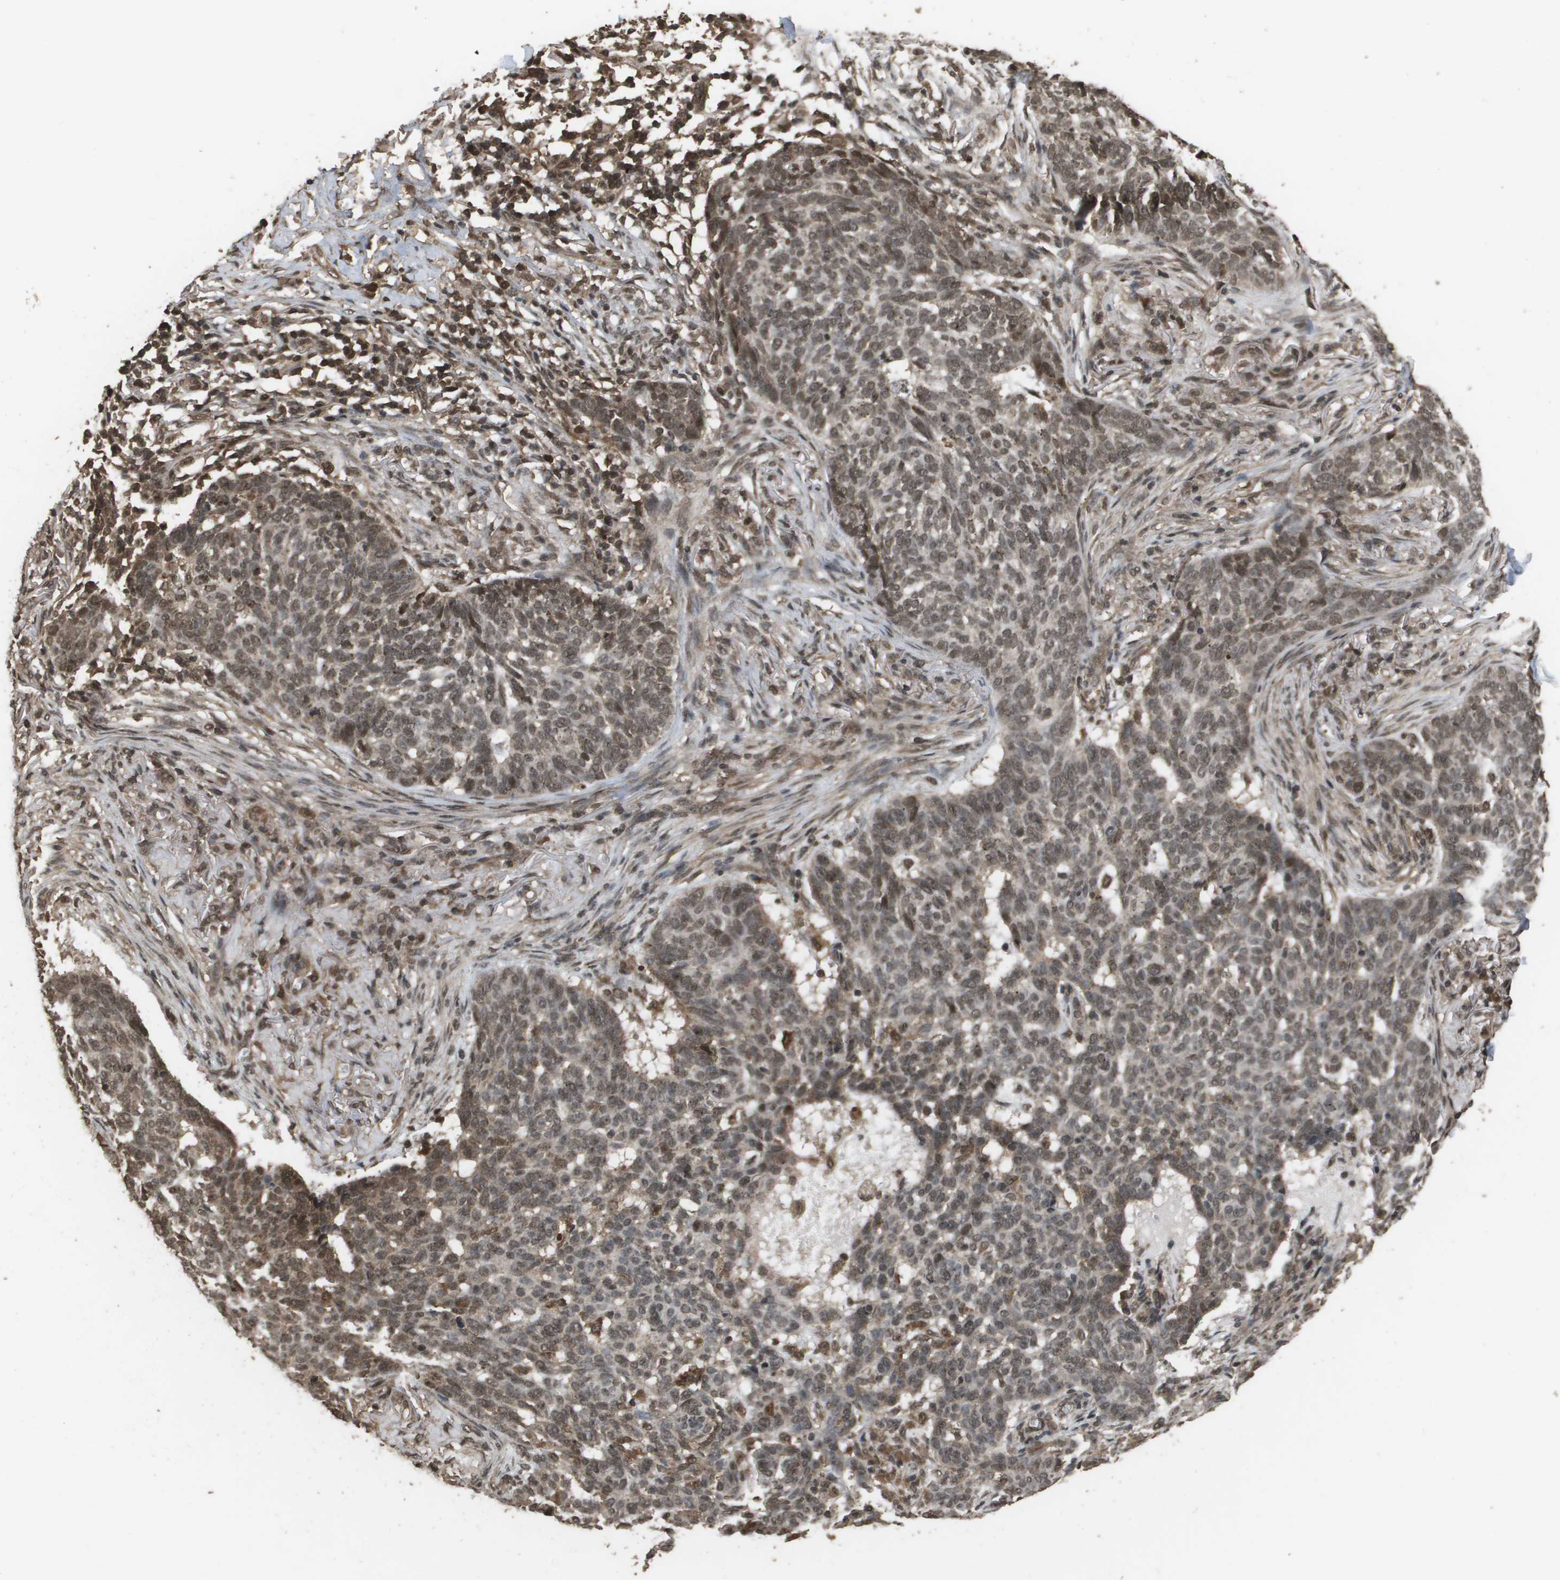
{"staining": {"intensity": "weak", "quantity": ">75%", "location": "nuclear"}, "tissue": "skin cancer", "cell_type": "Tumor cells", "image_type": "cancer", "snomed": [{"axis": "morphology", "description": "Basal cell carcinoma"}, {"axis": "topography", "description": "Skin"}], "caption": "Immunohistochemical staining of human skin cancer demonstrates low levels of weak nuclear protein staining in approximately >75% of tumor cells.", "gene": "AXIN2", "patient": {"sex": "male", "age": 85}}